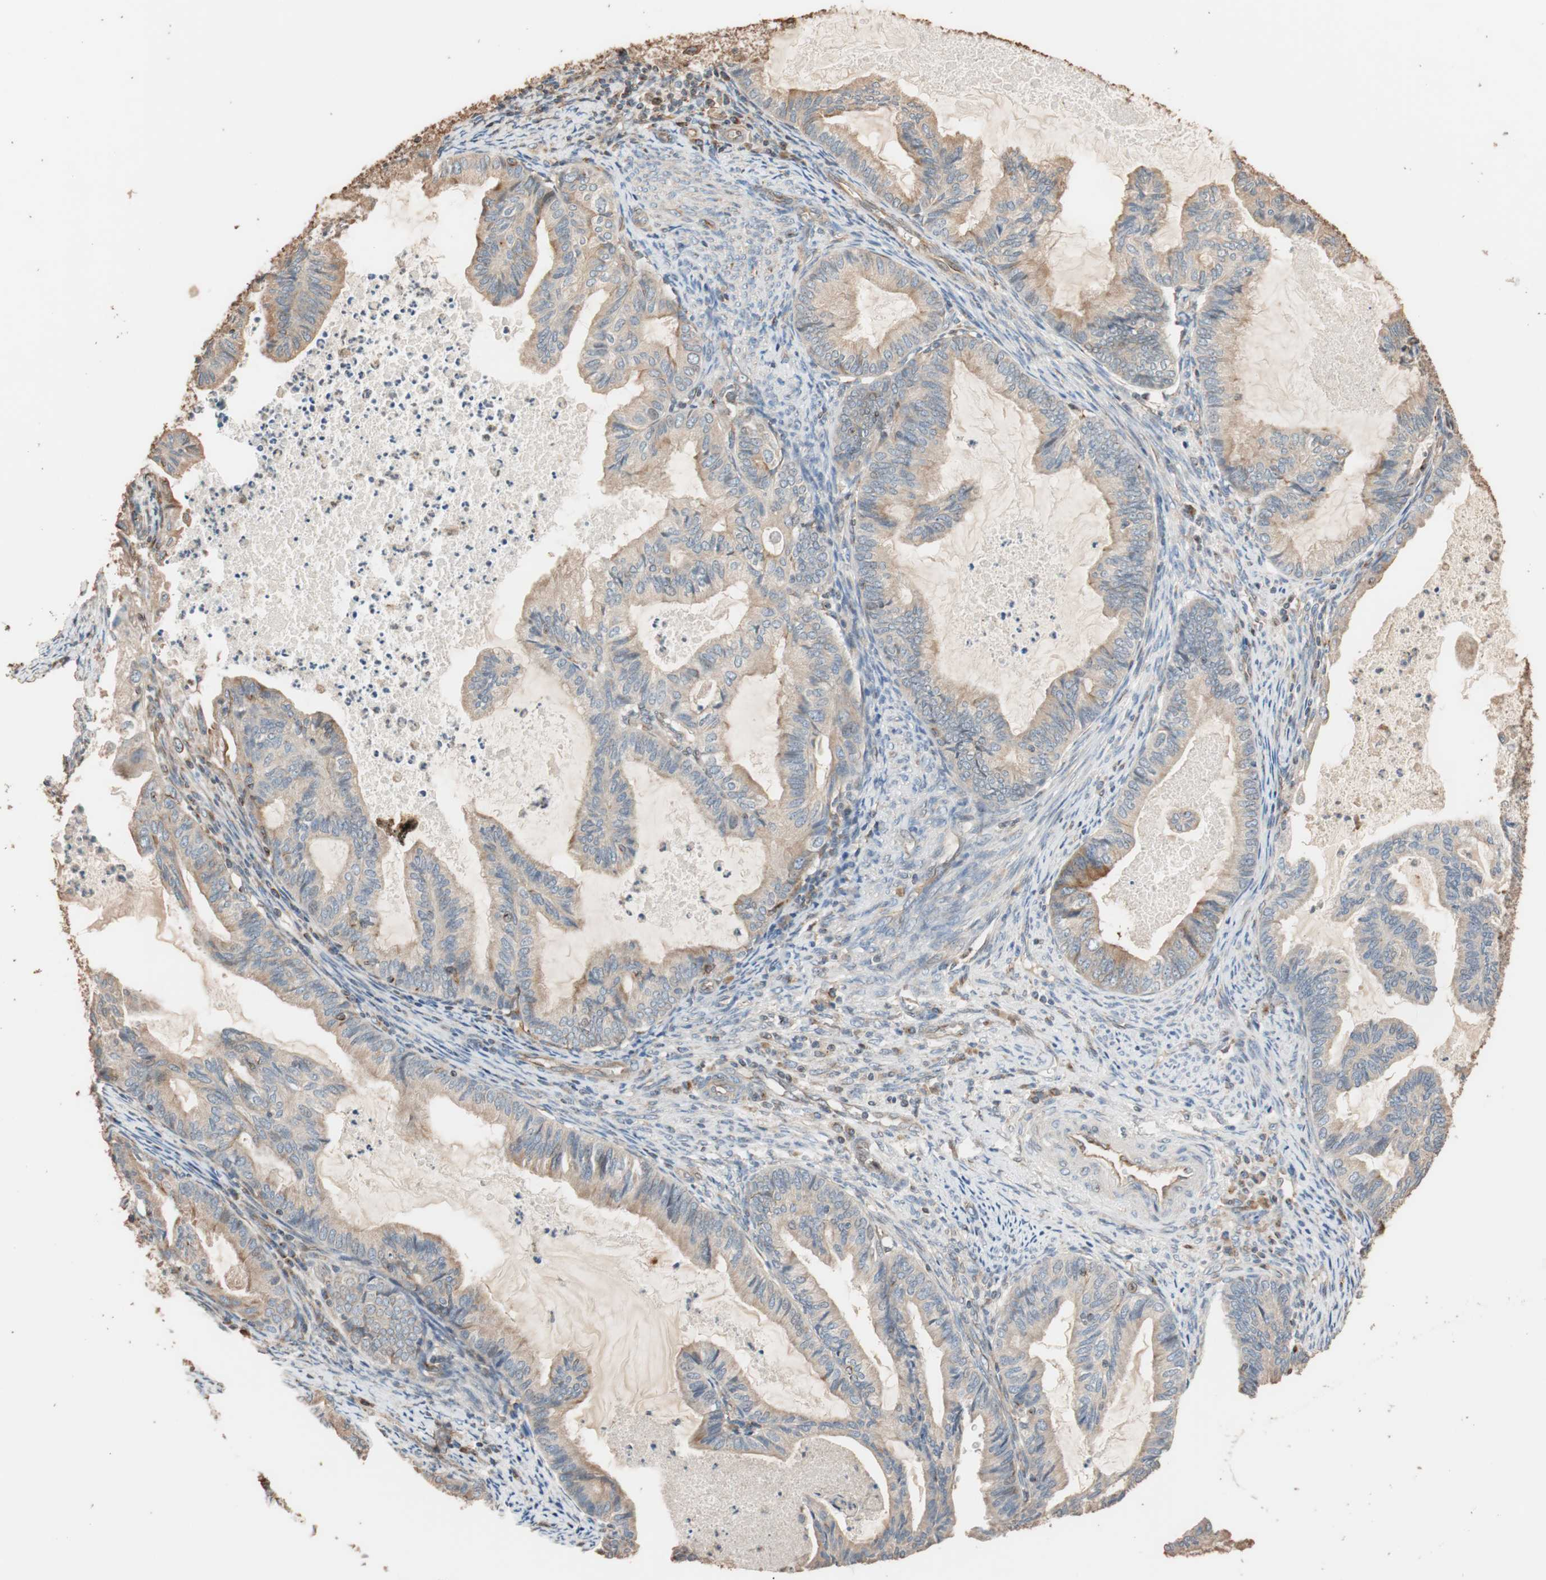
{"staining": {"intensity": "weak", "quantity": "25%-75%", "location": "cytoplasmic/membranous"}, "tissue": "cervical cancer", "cell_type": "Tumor cells", "image_type": "cancer", "snomed": [{"axis": "morphology", "description": "Normal tissue, NOS"}, {"axis": "morphology", "description": "Adenocarcinoma, NOS"}, {"axis": "topography", "description": "Cervix"}, {"axis": "topography", "description": "Endometrium"}], "caption": "Brown immunohistochemical staining in human cervical adenocarcinoma demonstrates weak cytoplasmic/membranous staining in approximately 25%-75% of tumor cells.", "gene": "TUBB", "patient": {"sex": "female", "age": 86}}